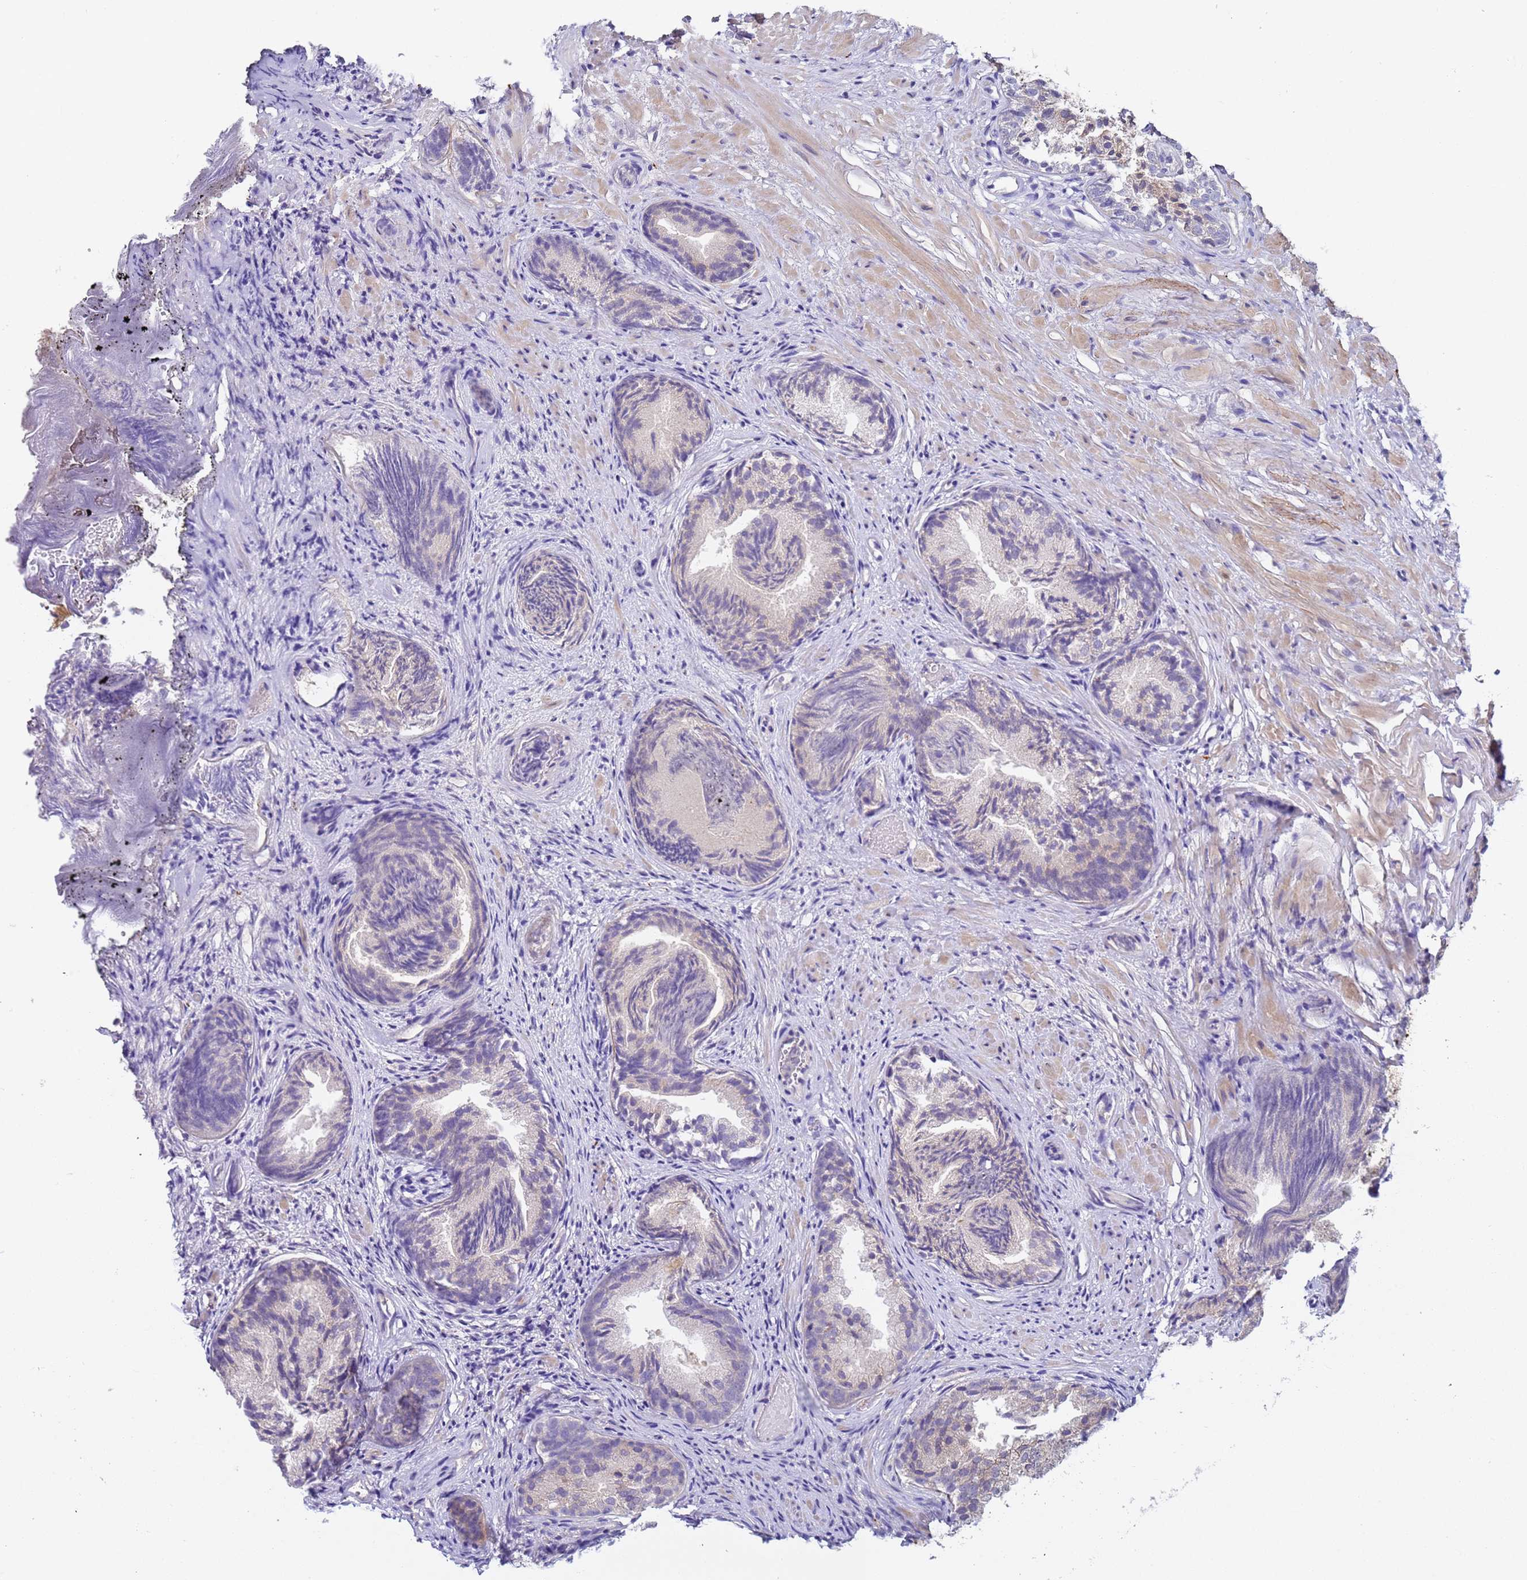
{"staining": {"intensity": "strong", "quantity": "<25%", "location": "cytoplasmic/membranous"}, "tissue": "prostate", "cell_type": "Glandular cells", "image_type": "normal", "snomed": [{"axis": "morphology", "description": "Normal tissue, NOS"}, {"axis": "topography", "description": "Prostate"}], "caption": "A high-resolution histopathology image shows immunohistochemistry (IHC) staining of benign prostate, which exhibits strong cytoplasmic/membranous staining in about <25% of glandular cells.", "gene": "PAQR7", "patient": {"sex": "male", "age": 76}}